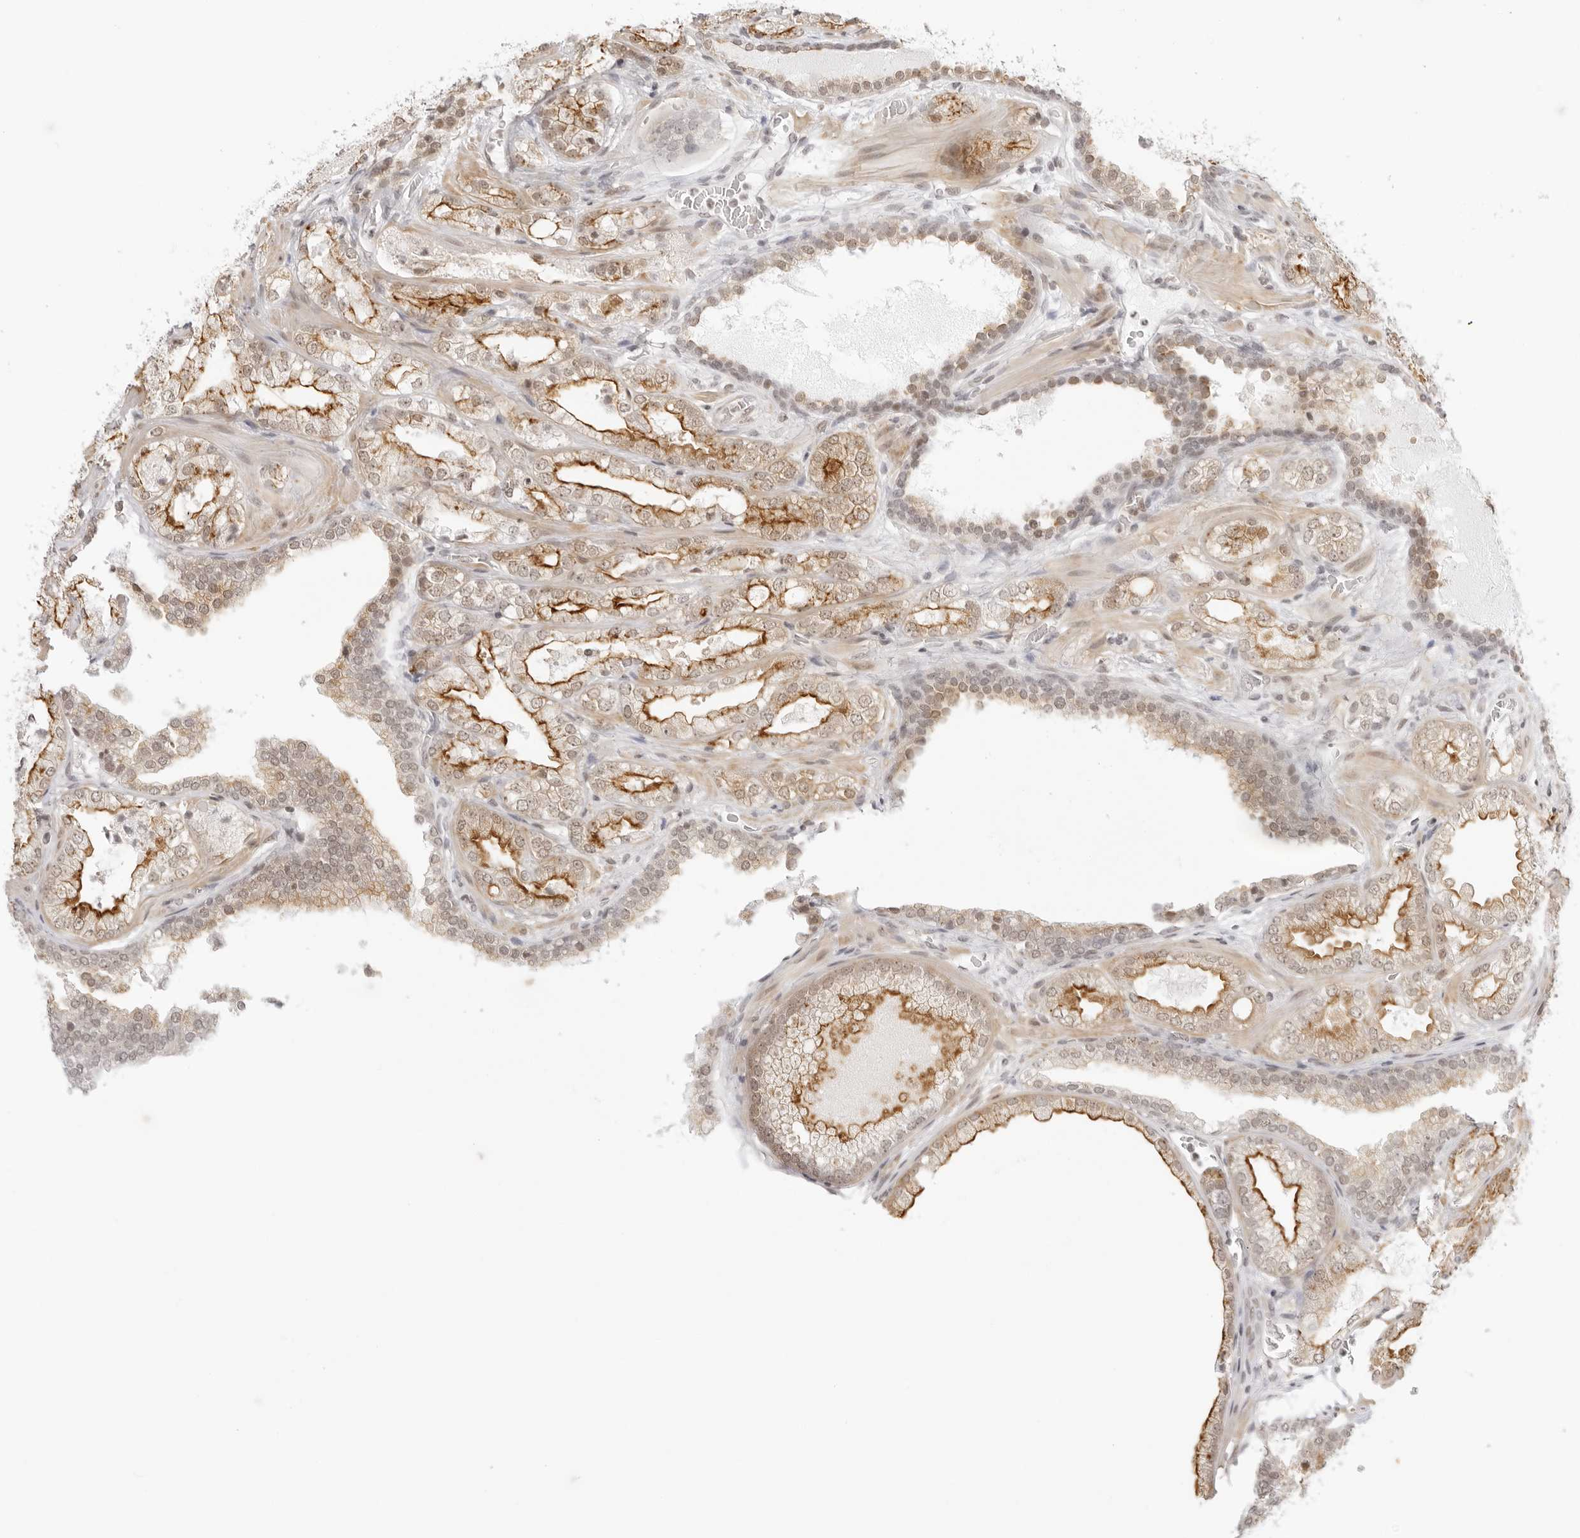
{"staining": {"intensity": "moderate", "quantity": "25%-75%", "location": "cytoplasmic/membranous,nuclear"}, "tissue": "prostate cancer", "cell_type": "Tumor cells", "image_type": "cancer", "snomed": [{"axis": "morphology", "description": "Adenocarcinoma, High grade"}, {"axis": "topography", "description": "Prostate"}], "caption": "Approximately 25%-75% of tumor cells in human prostate cancer (high-grade adenocarcinoma) display moderate cytoplasmic/membranous and nuclear protein expression as visualized by brown immunohistochemical staining.", "gene": "TCIM", "patient": {"sex": "male", "age": 58}}